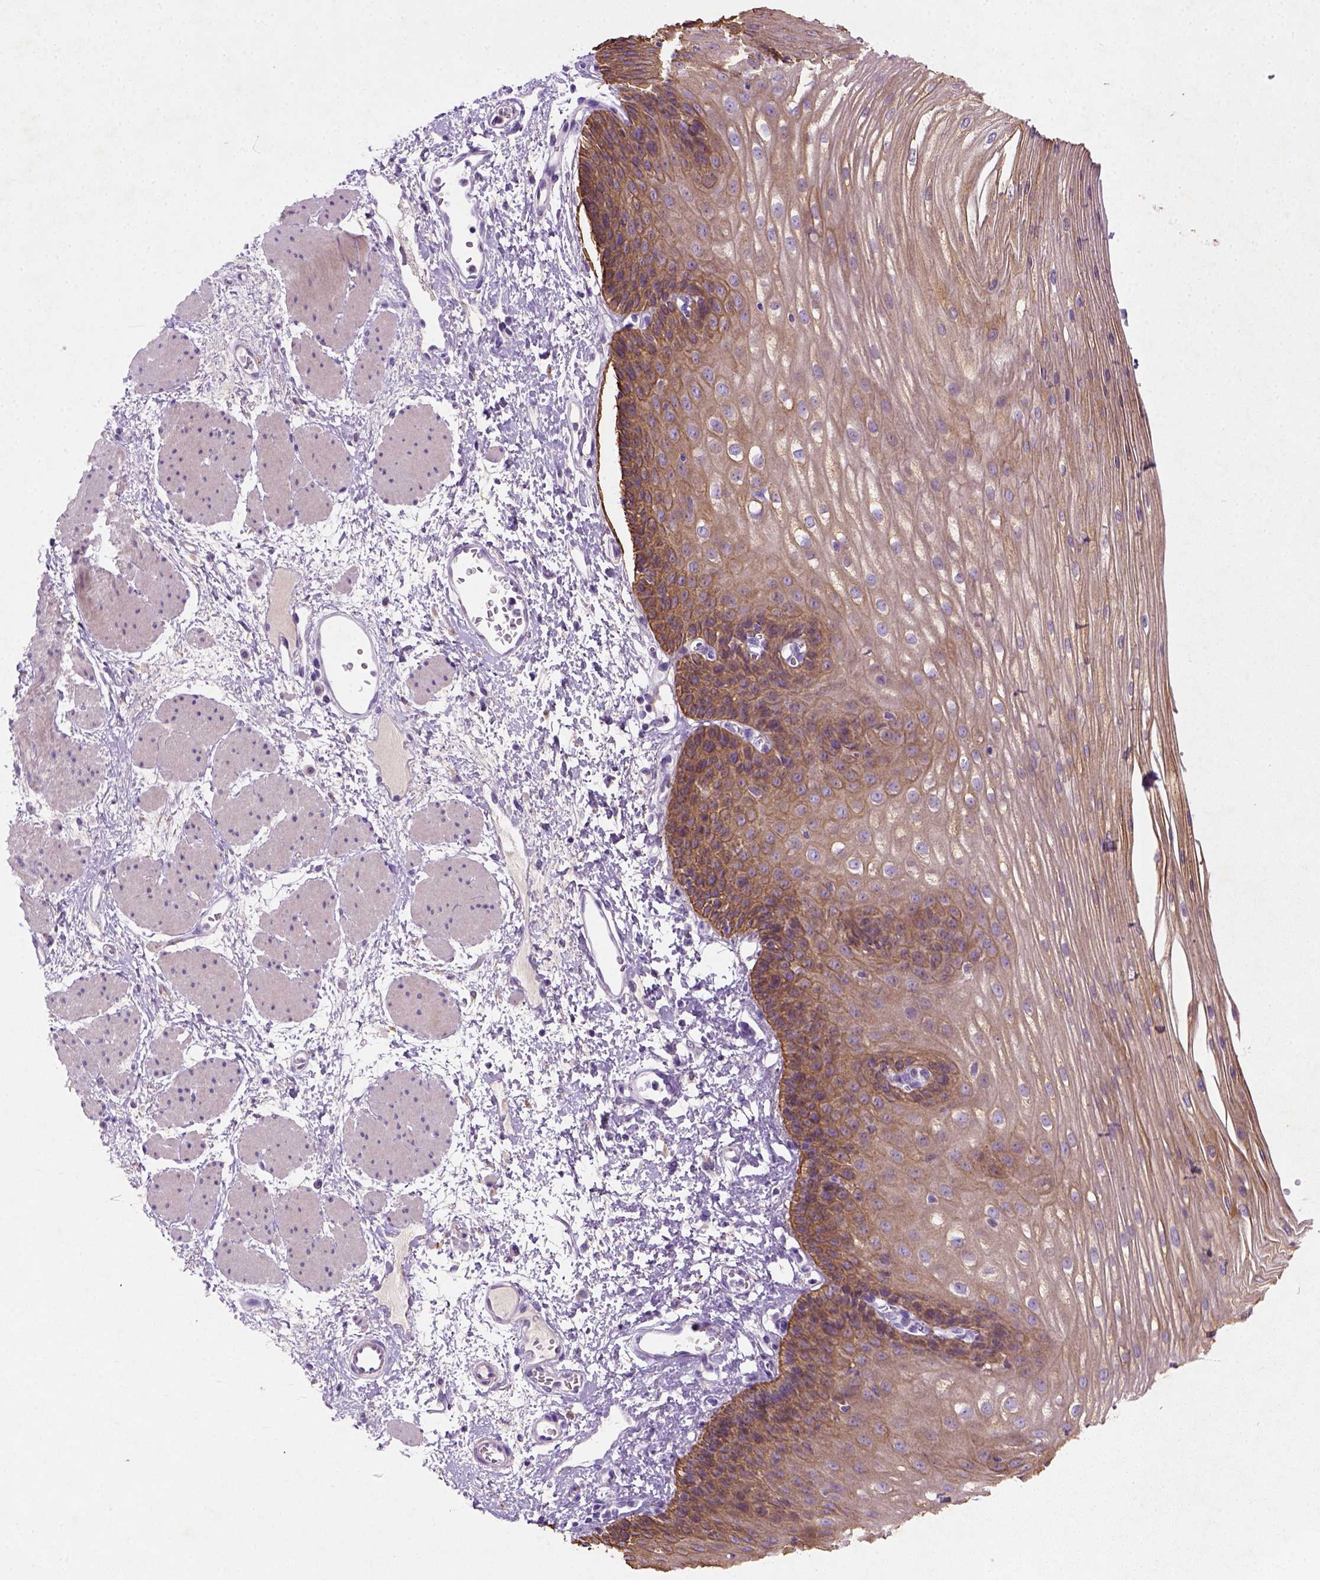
{"staining": {"intensity": "moderate", "quantity": ">75%", "location": "cytoplasmic/membranous"}, "tissue": "esophagus", "cell_type": "Squamous epithelial cells", "image_type": "normal", "snomed": [{"axis": "morphology", "description": "Normal tissue, NOS"}, {"axis": "topography", "description": "Esophagus"}], "caption": "Squamous epithelial cells display medium levels of moderate cytoplasmic/membranous expression in approximately >75% of cells in benign human esophagus.", "gene": "NUDT2", "patient": {"sex": "male", "age": 62}}